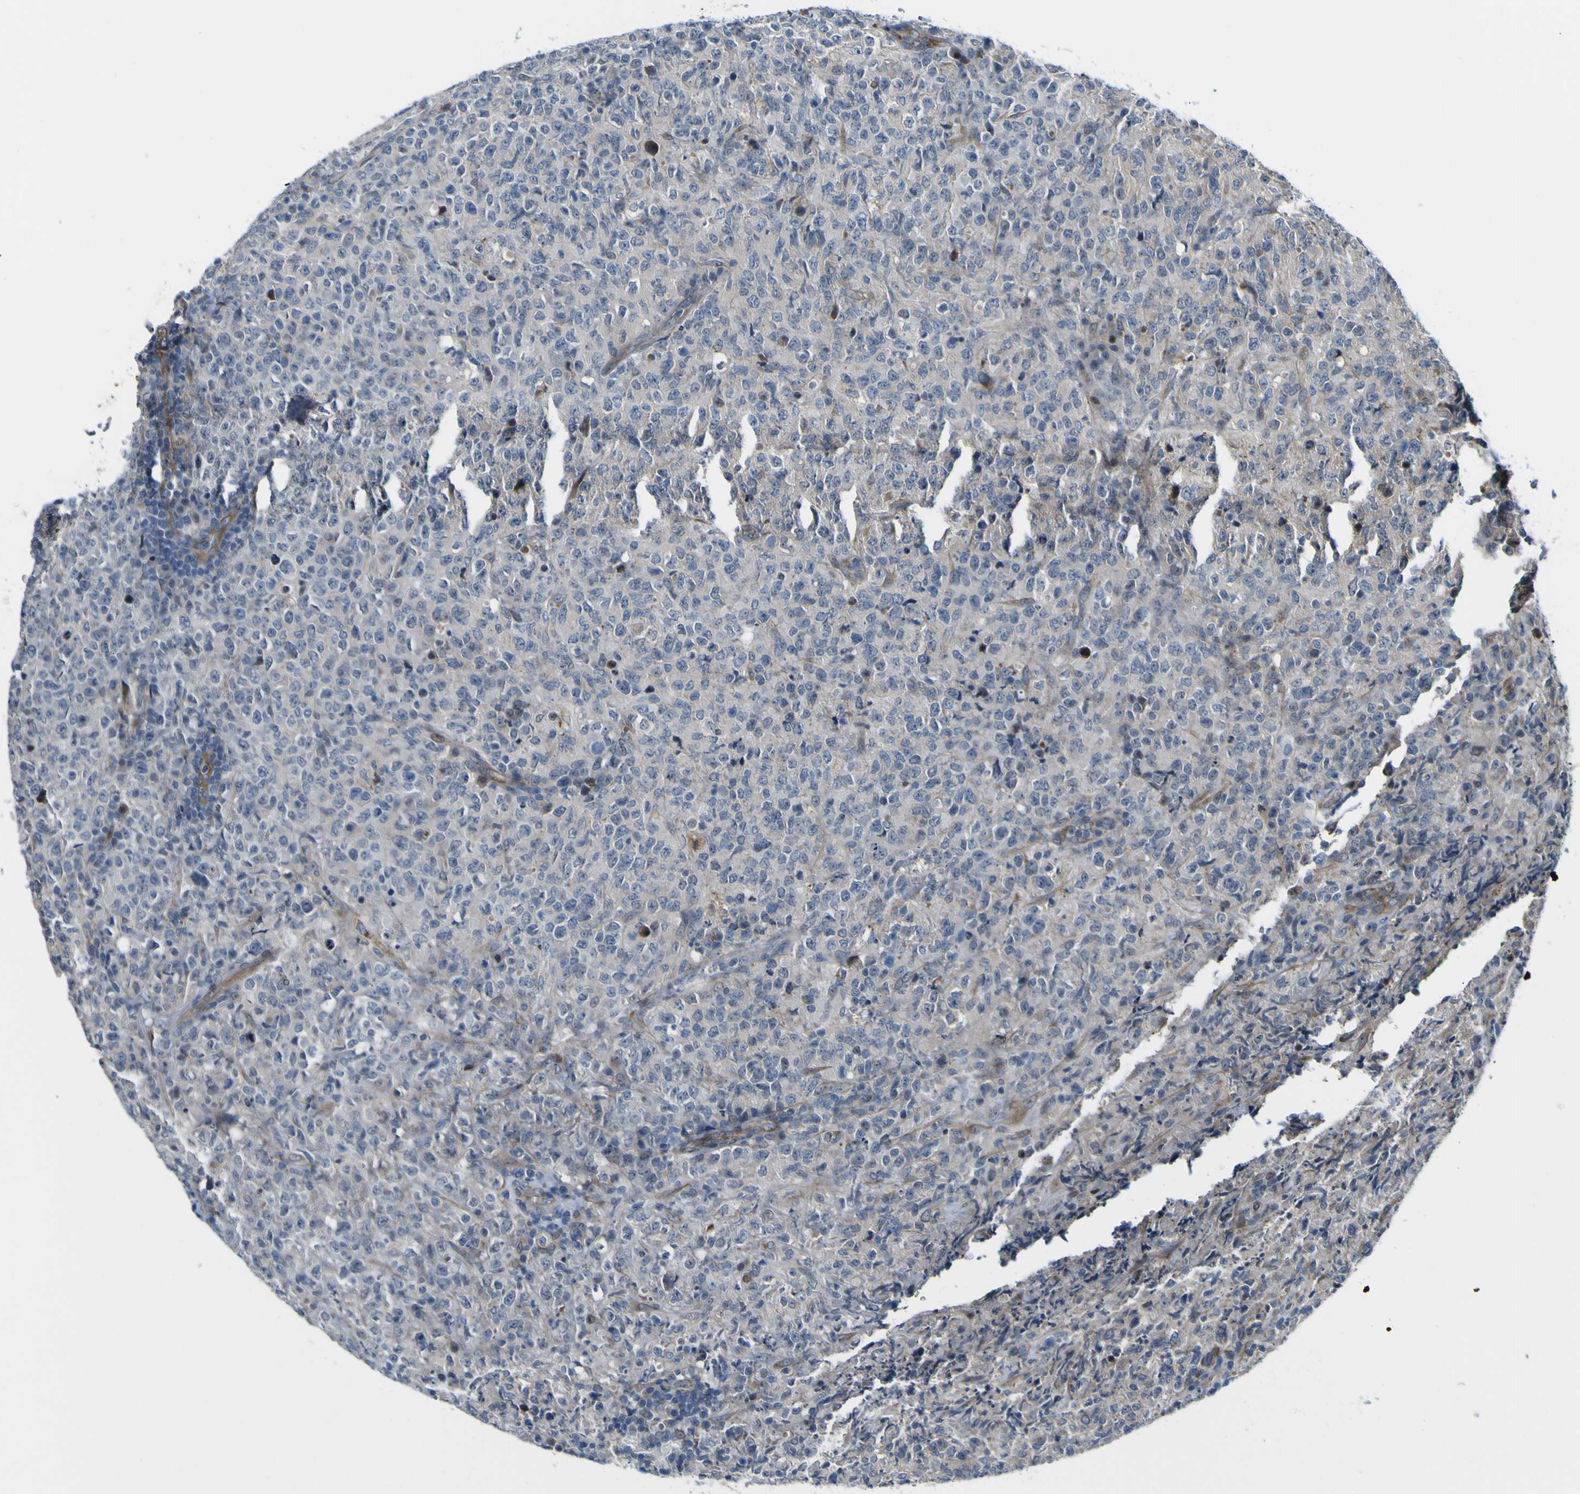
{"staining": {"intensity": "moderate", "quantity": "<25%", "location": "cytoplasmic/membranous"}, "tissue": "lymphoma", "cell_type": "Tumor cells", "image_type": "cancer", "snomed": [{"axis": "morphology", "description": "Malignant lymphoma, non-Hodgkin's type, High grade"}, {"axis": "topography", "description": "Tonsil"}], "caption": "Approximately <25% of tumor cells in human lymphoma display moderate cytoplasmic/membranous protein positivity as visualized by brown immunohistochemical staining.", "gene": "KDM7A", "patient": {"sex": "female", "age": 36}}